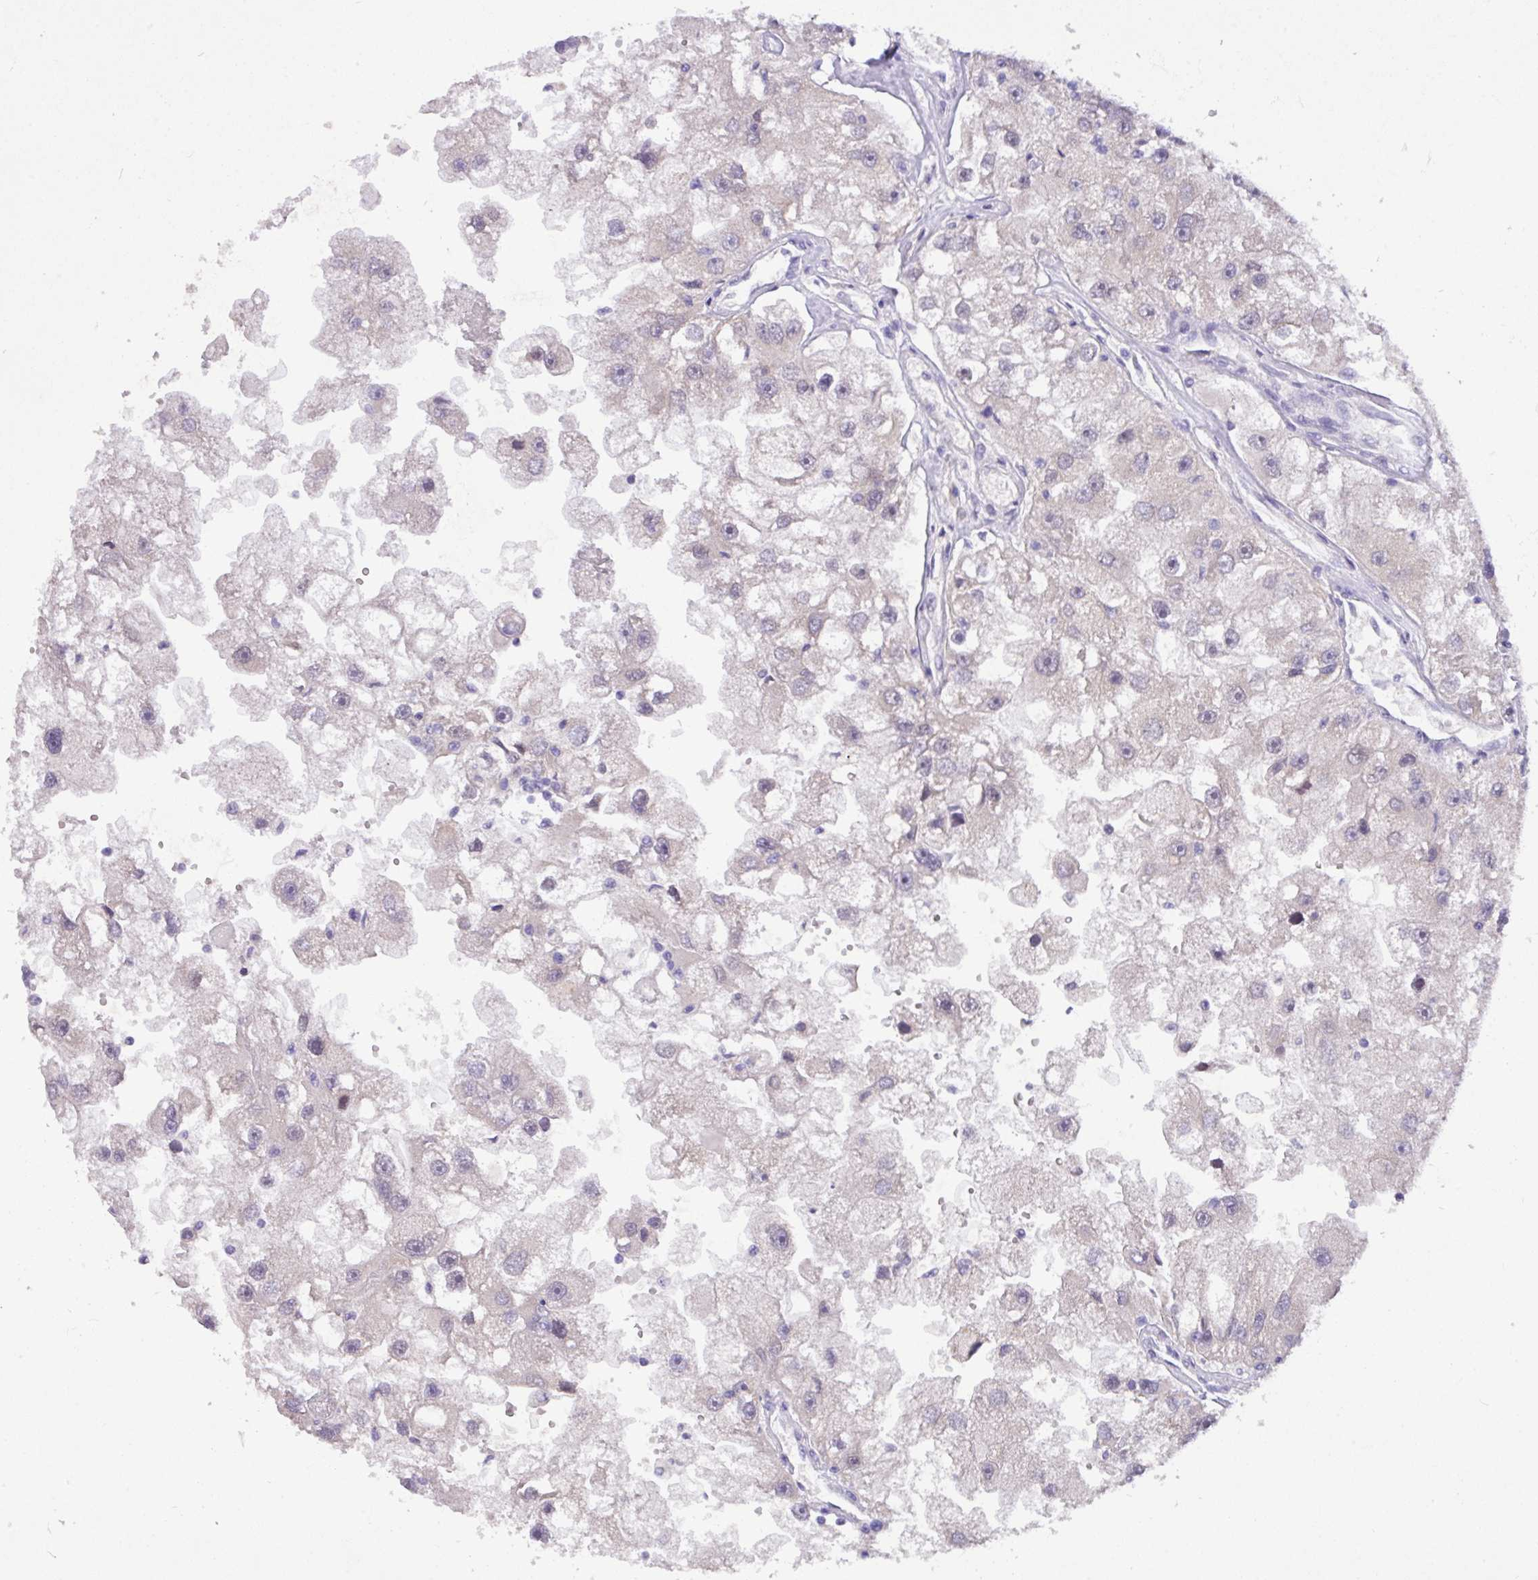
{"staining": {"intensity": "negative", "quantity": "none", "location": "none"}, "tissue": "renal cancer", "cell_type": "Tumor cells", "image_type": "cancer", "snomed": [{"axis": "morphology", "description": "Adenocarcinoma, NOS"}, {"axis": "topography", "description": "Kidney"}], "caption": "The histopathology image displays no significant expression in tumor cells of renal adenocarcinoma.", "gene": "PAX8", "patient": {"sex": "male", "age": 63}}